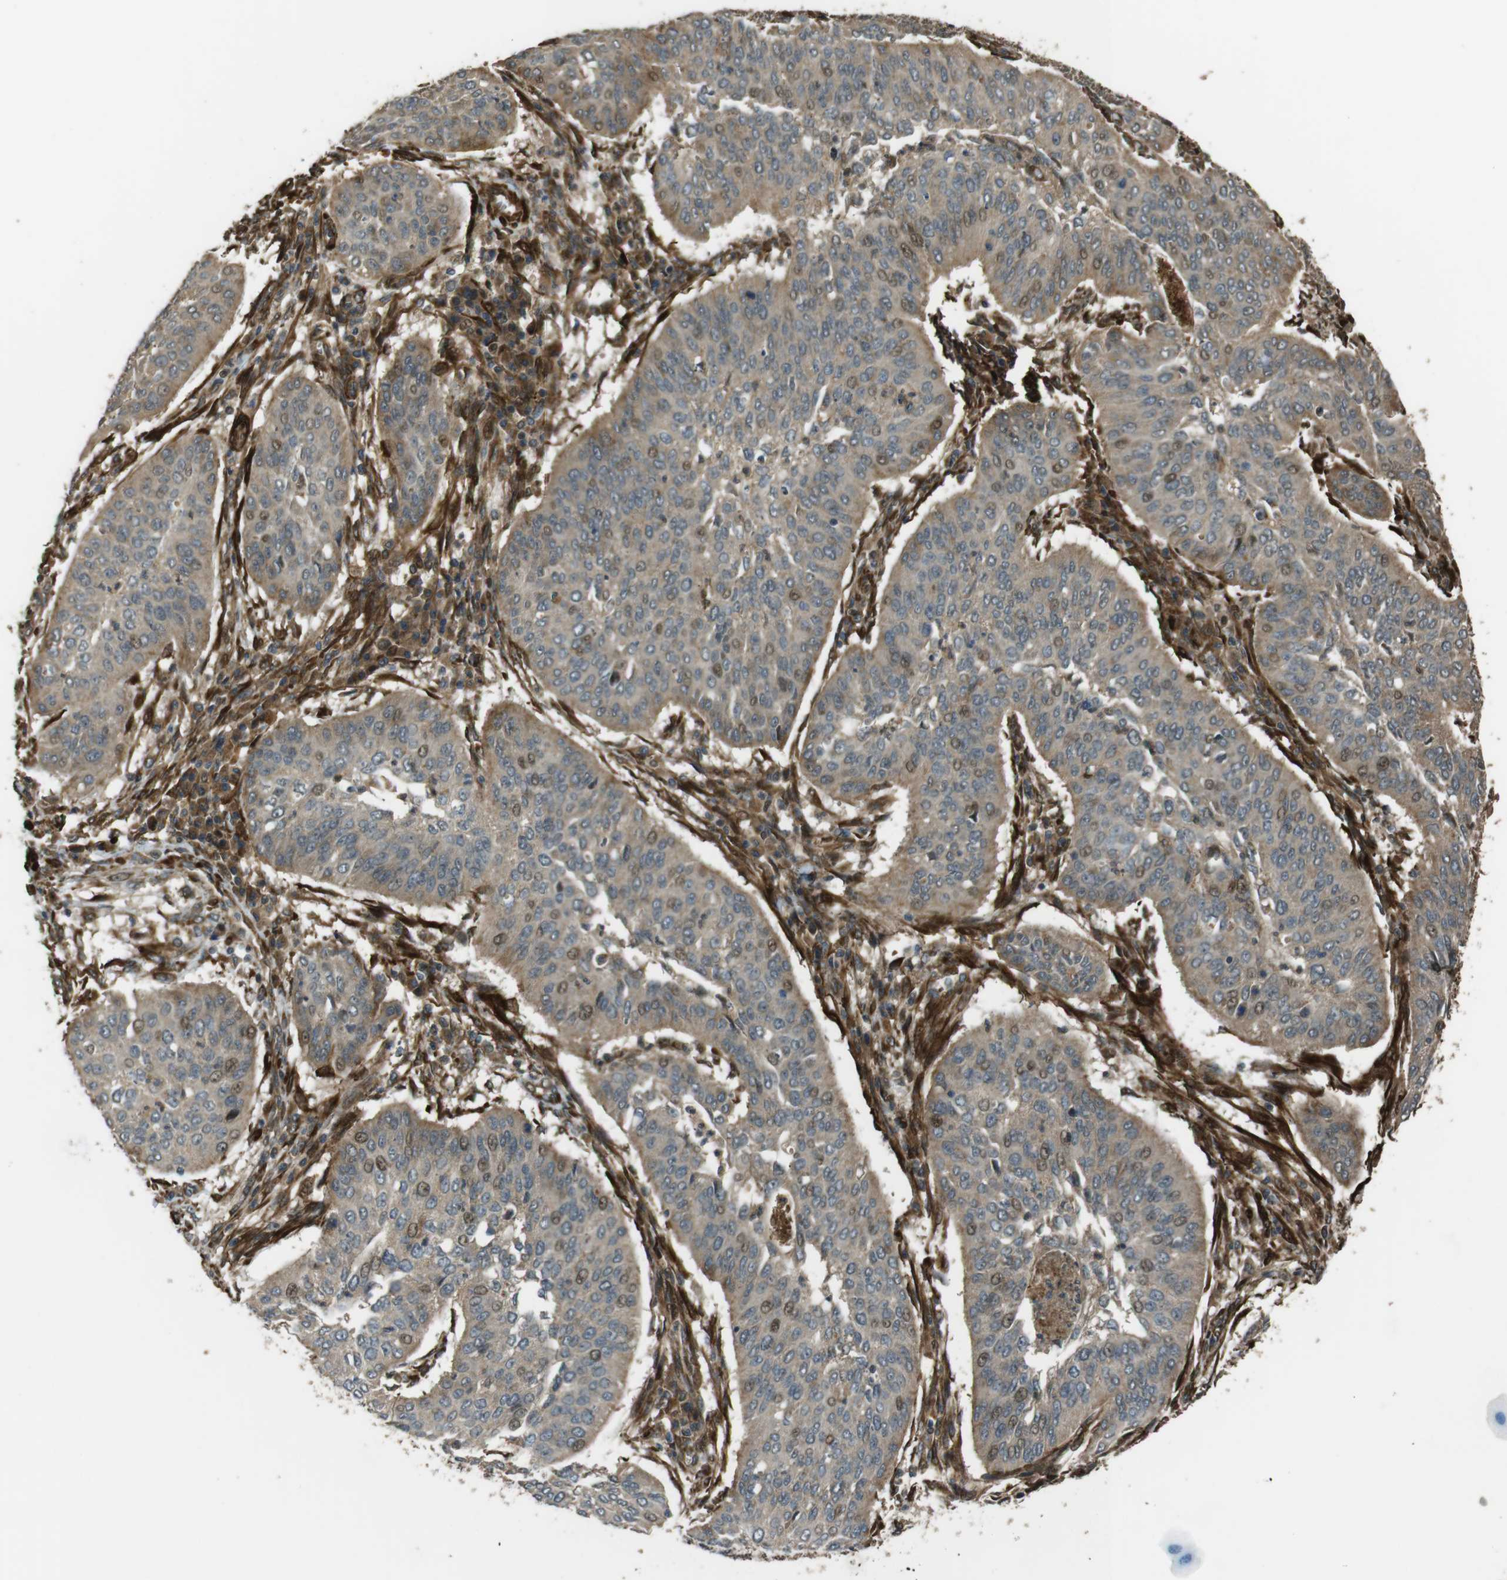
{"staining": {"intensity": "weak", "quantity": "<25%", "location": "cytoplasmic/membranous,nuclear"}, "tissue": "cervical cancer", "cell_type": "Tumor cells", "image_type": "cancer", "snomed": [{"axis": "morphology", "description": "Normal tissue, NOS"}, {"axis": "morphology", "description": "Squamous cell carcinoma, NOS"}, {"axis": "topography", "description": "Cervix"}], "caption": "Immunohistochemistry micrograph of human cervical cancer (squamous cell carcinoma) stained for a protein (brown), which reveals no expression in tumor cells. The staining is performed using DAB brown chromogen with nuclei counter-stained in using hematoxylin.", "gene": "MSRB3", "patient": {"sex": "female", "age": 39}}